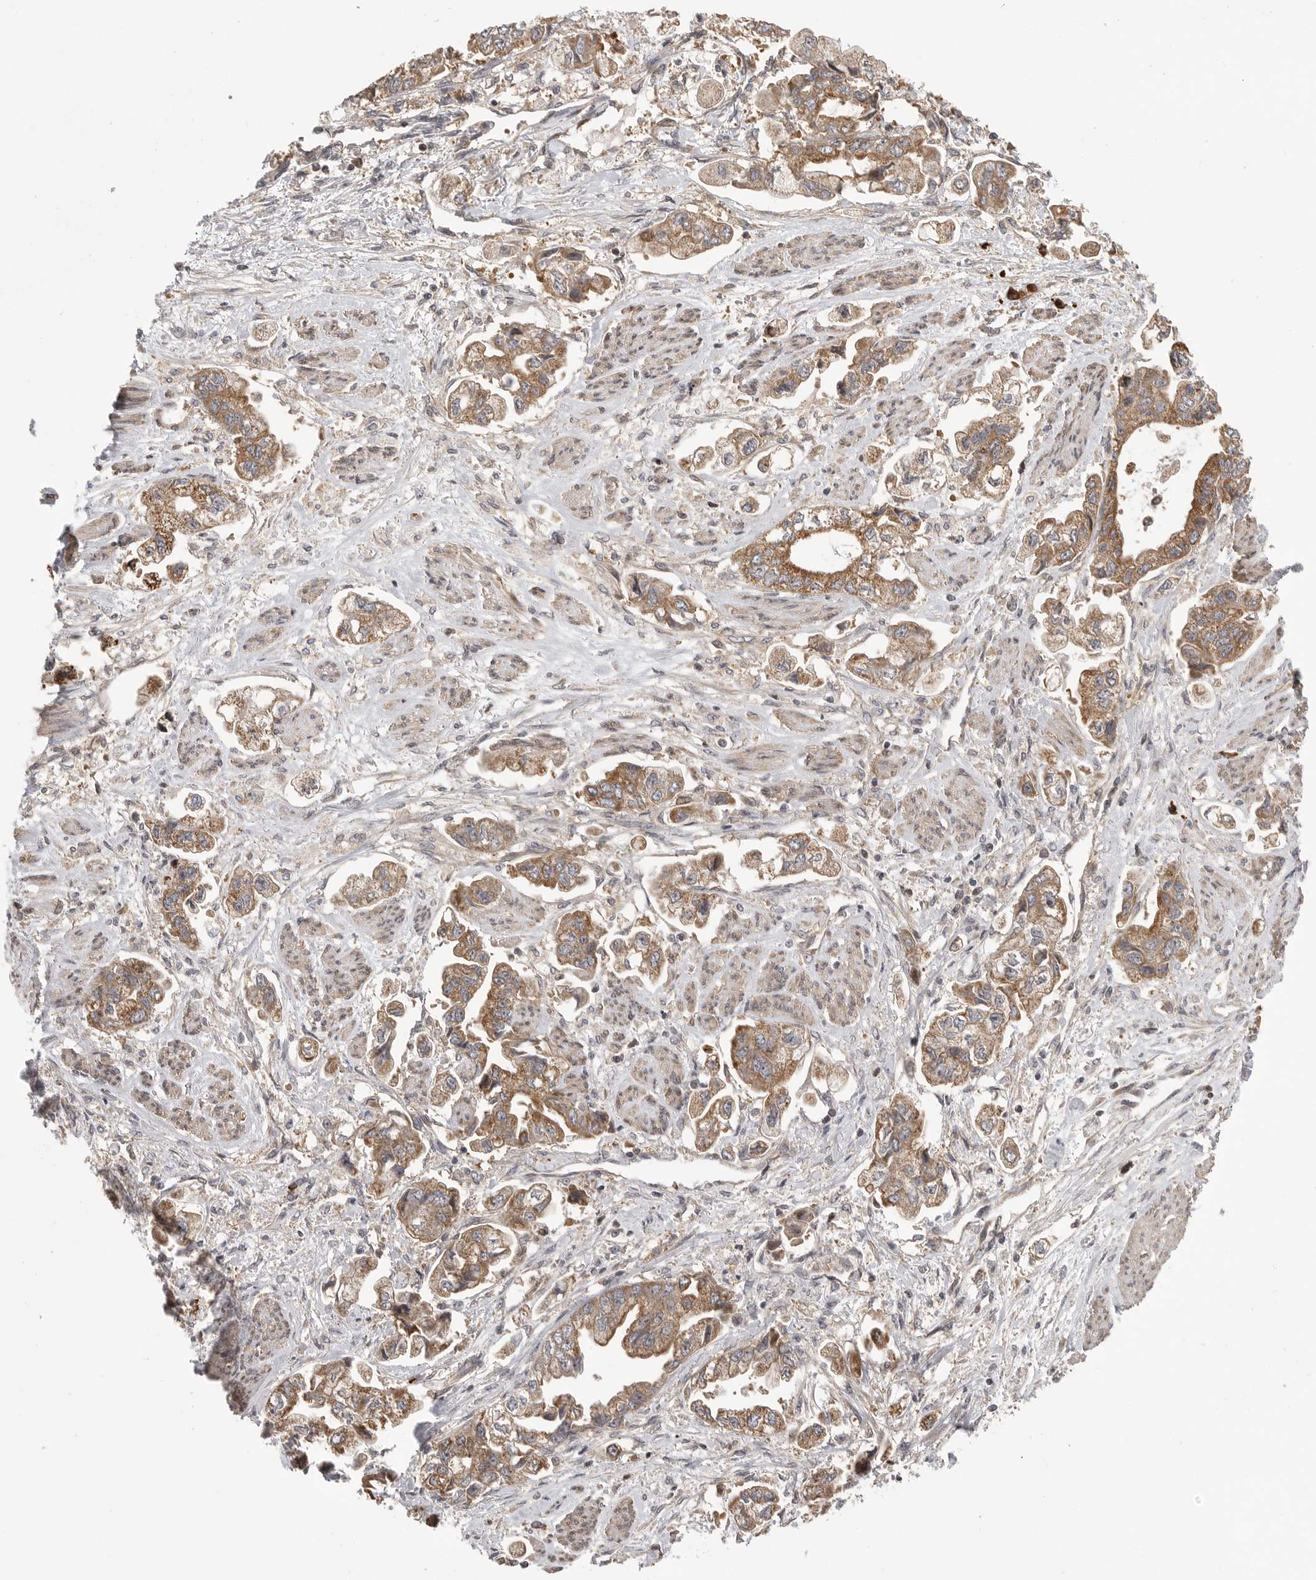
{"staining": {"intensity": "moderate", "quantity": ">75%", "location": "cytoplasmic/membranous"}, "tissue": "stomach cancer", "cell_type": "Tumor cells", "image_type": "cancer", "snomed": [{"axis": "morphology", "description": "Adenocarcinoma, NOS"}, {"axis": "topography", "description": "Stomach"}], "caption": "Tumor cells reveal medium levels of moderate cytoplasmic/membranous positivity in about >75% of cells in stomach cancer. (DAB = brown stain, brightfield microscopy at high magnification).", "gene": "OXR1", "patient": {"sex": "male", "age": 62}}